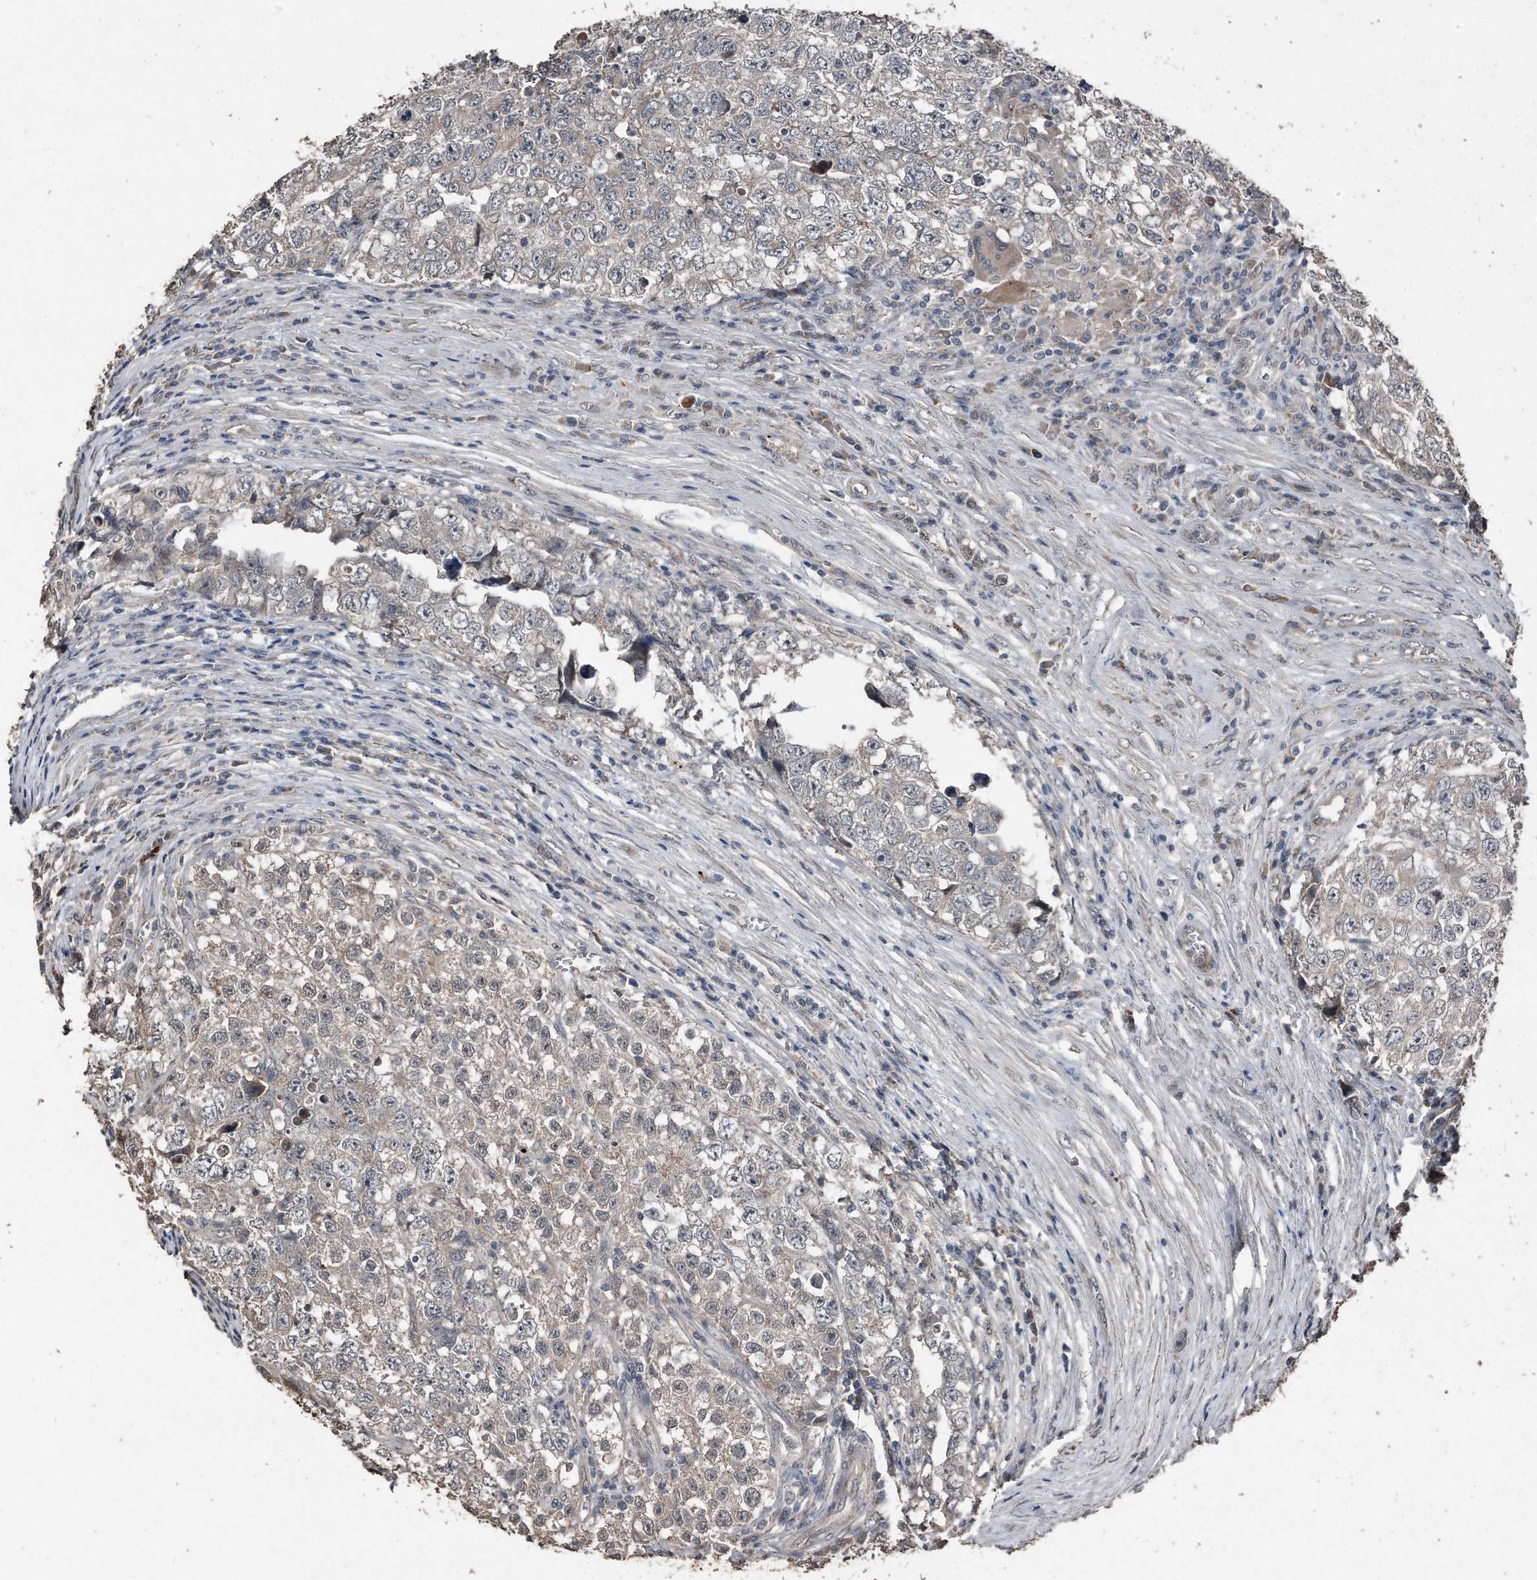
{"staining": {"intensity": "negative", "quantity": "none", "location": "none"}, "tissue": "testis cancer", "cell_type": "Tumor cells", "image_type": "cancer", "snomed": [{"axis": "morphology", "description": "Seminoma, NOS"}, {"axis": "morphology", "description": "Carcinoma, Embryonal, NOS"}, {"axis": "topography", "description": "Testis"}], "caption": "Tumor cells are negative for brown protein staining in embryonal carcinoma (testis).", "gene": "ANKRD10", "patient": {"sex": "male", "age": 43}}